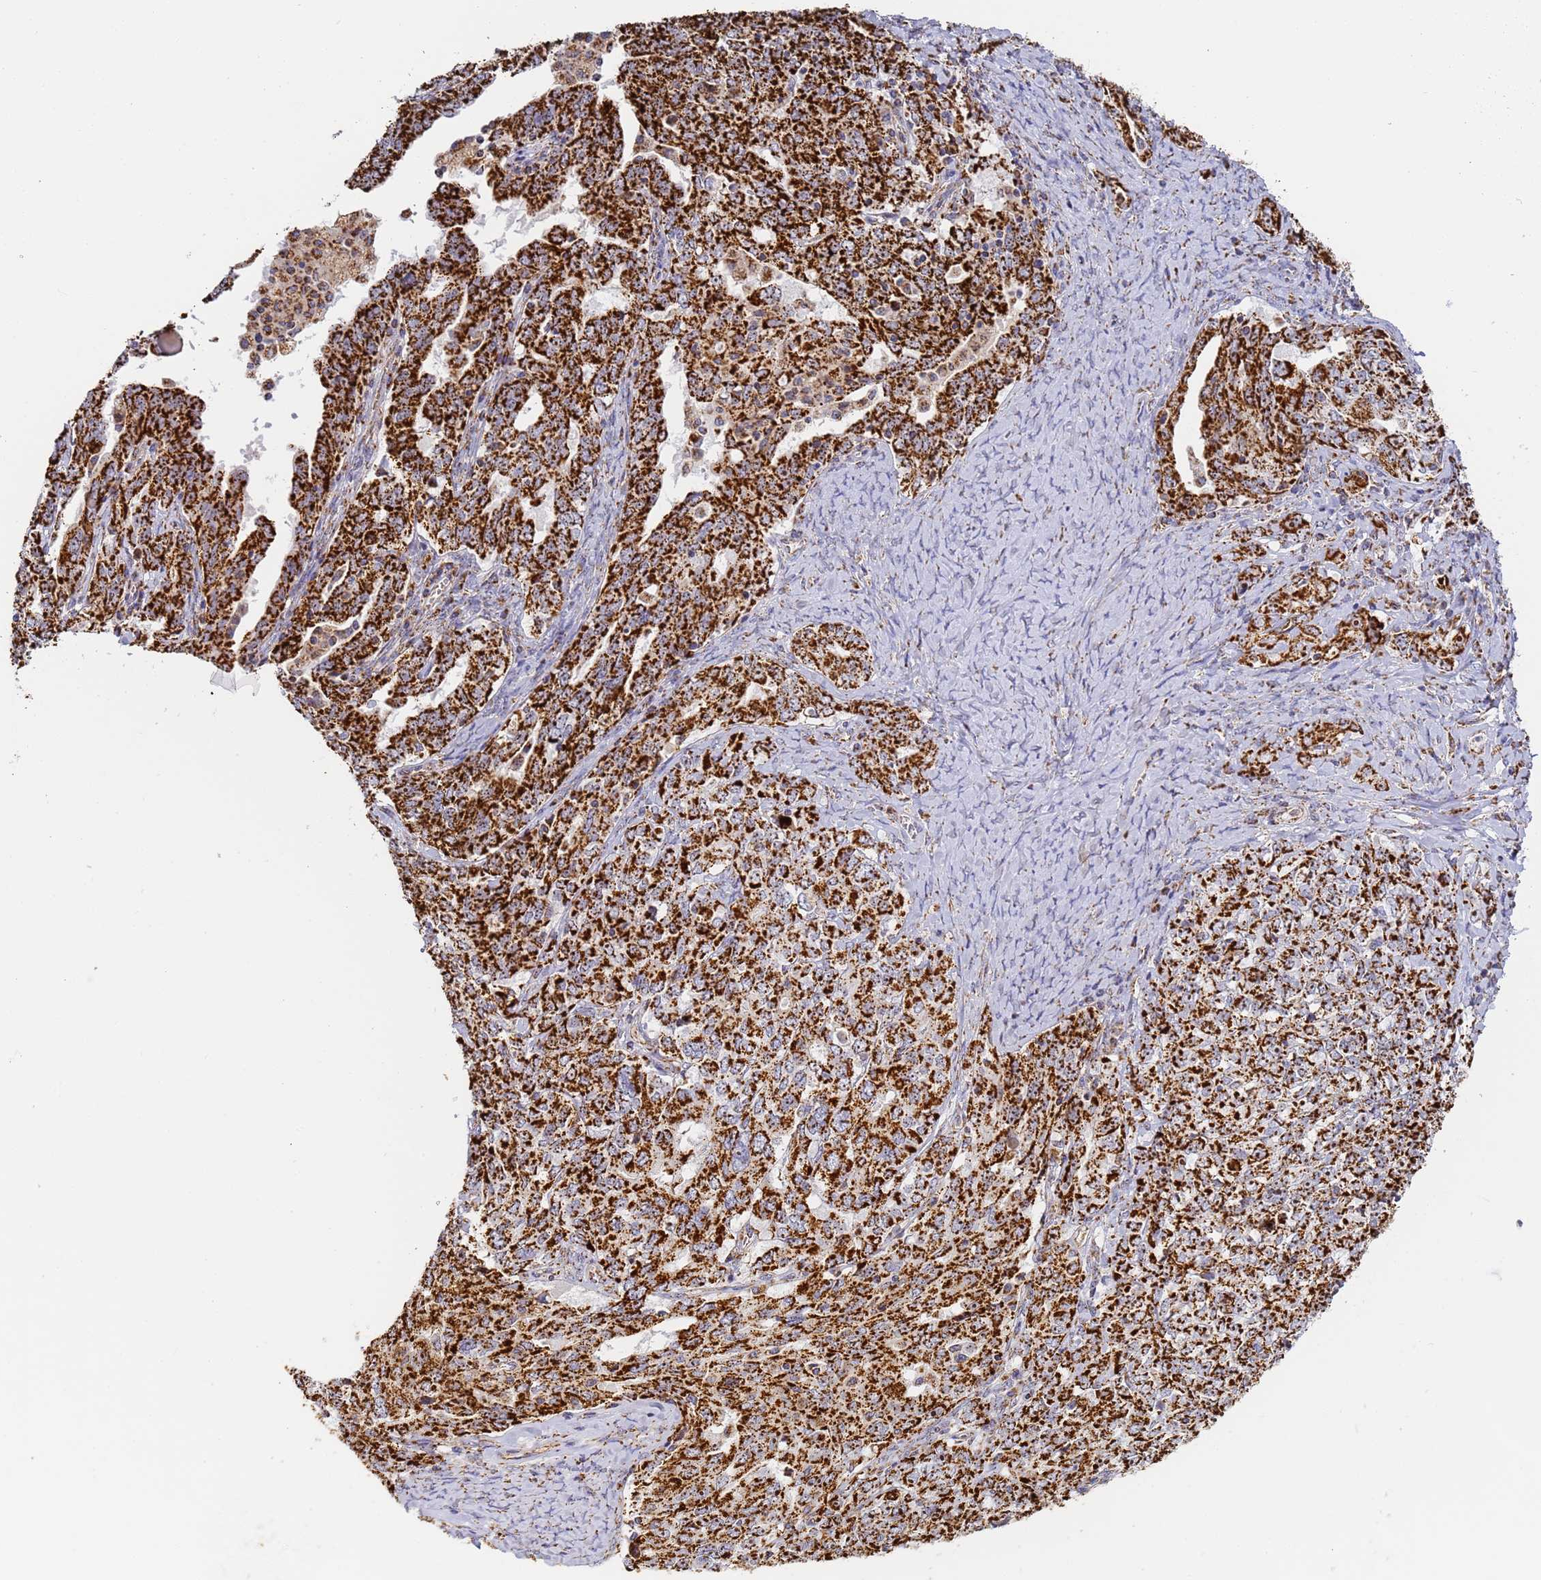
{"staining": {"intensity": "strong", "quantity": ">75%", "location": "cytoplasmic/membranous"}, "tissue": "ovarian cancer", "cell_type": "Tumor cells", "image_type": "cancer", "snomed": [{"axis": "morphology", "description": "Carcinoma, endometroid"}, {"axis": "topography", "description": "Ovary"}], "caption": "Immunohistochemistry histopathology image of neoplastic tissue: human endometroid carcinoma (ovarian) stained using immunohistochemistry (IHC) displays high levels of strong protein expression localized specifically in the cytoplasmic/membranous of tumor cells, appearing as a cytoplasmic/membranous brown color.", "gene": "FRG2C", "patient": {"sex": "female", "age": 62}}